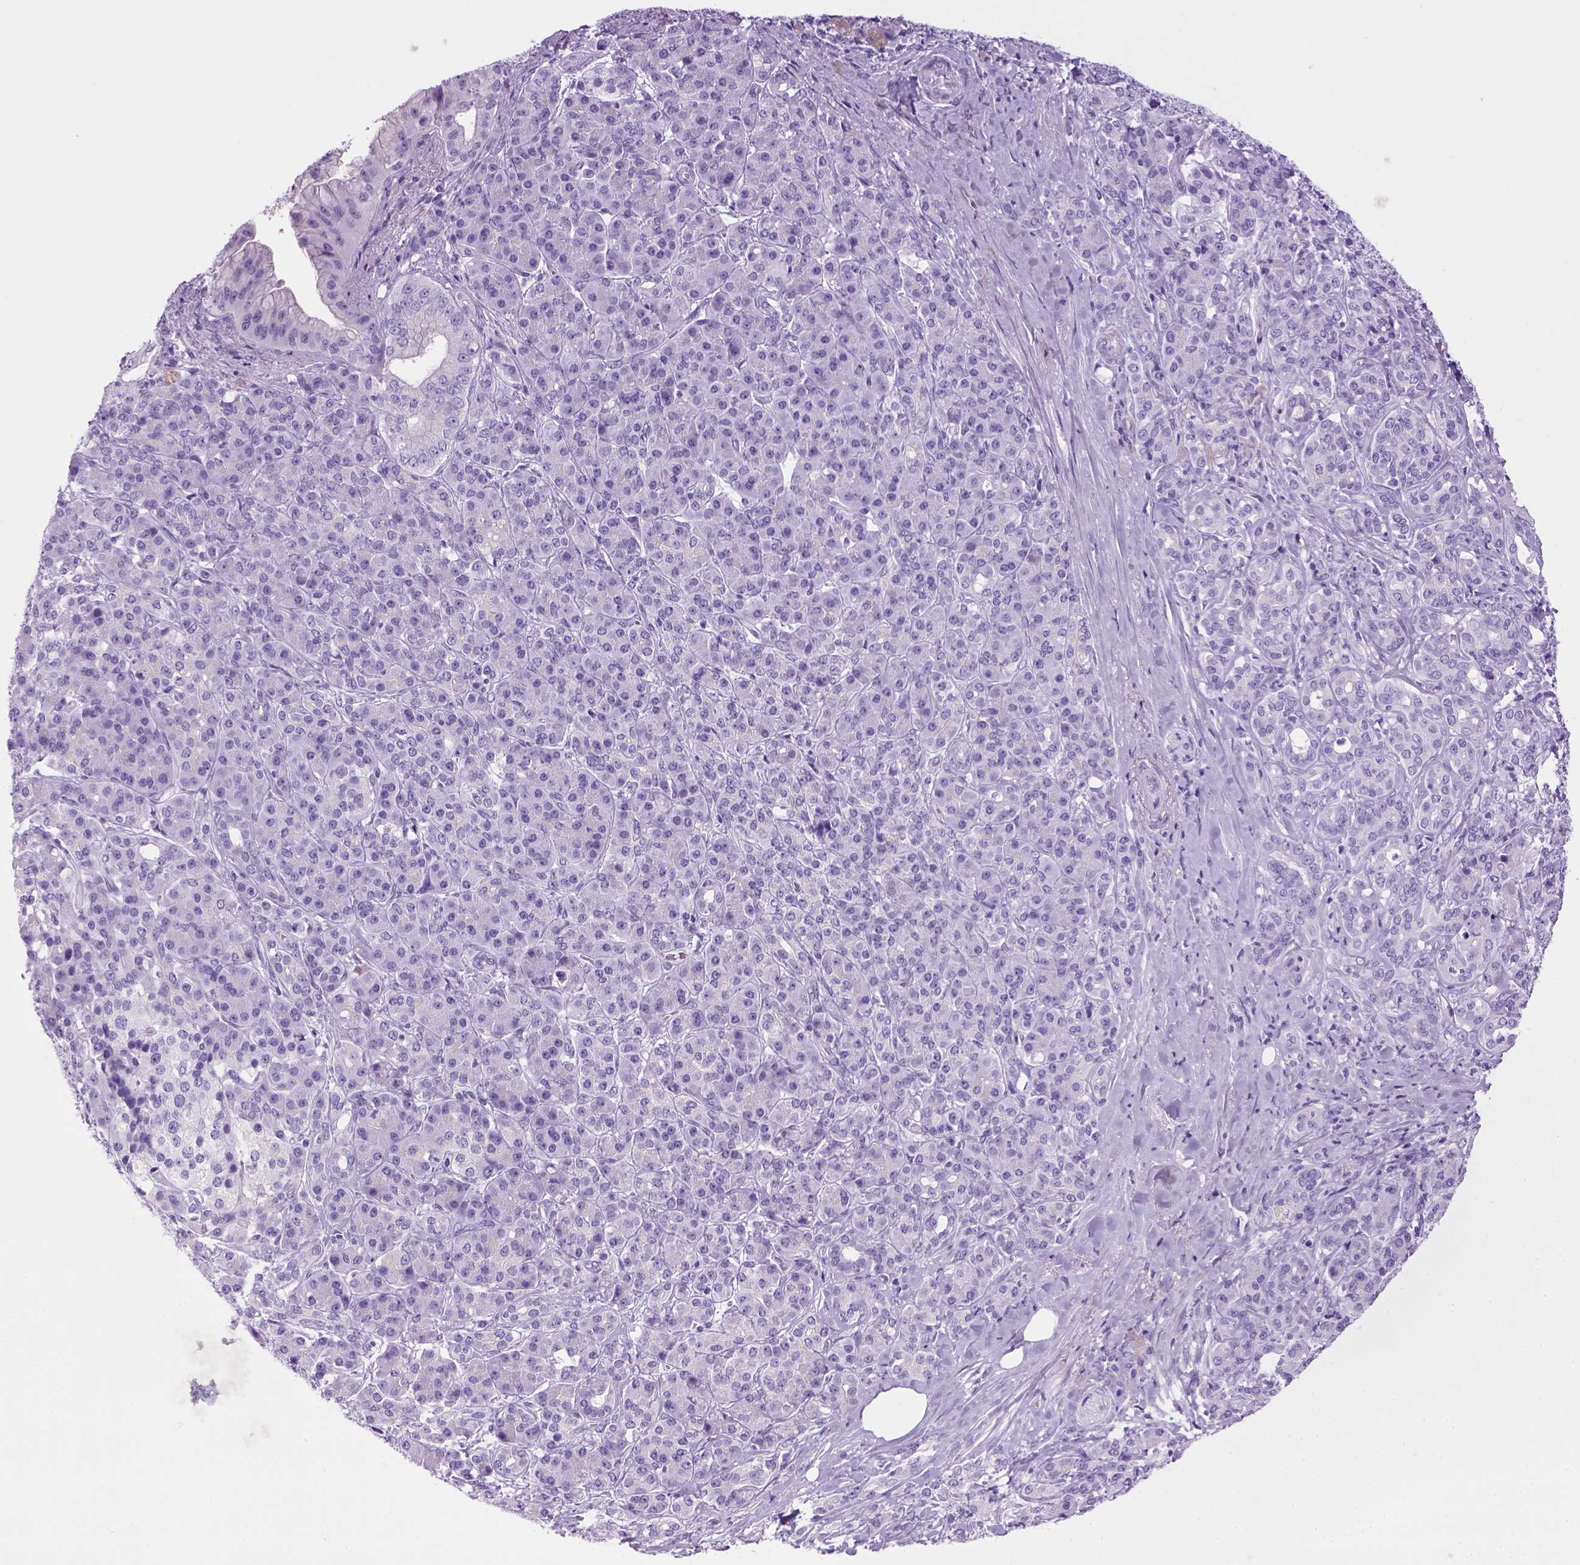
{"staining": {"intensity": "negative", "quantity": "none", "location": "none"}, "tissue": "pancreatic cancer", "cell_type": "Tumor cells", "image_type": "cancer", "snomed": [{"axis": "morphology", "description": "Normal tissue, NOS"}, {"axis": "morphology", "description": "Inflammation, NOS"}, {"axis": "morphology", "description": "Adenocarcinoma, NOS"}, {"axis": "topography", "description": "Pancreas"}], "caption": "Photomicrograph shows no significant protein positivity in tumor cells of pancreatic adenocarcinoma. (DAB immunohistochemistry, high magnification).", "gene": "SGCG", "patient": {"sex": "male", "age": 57}}